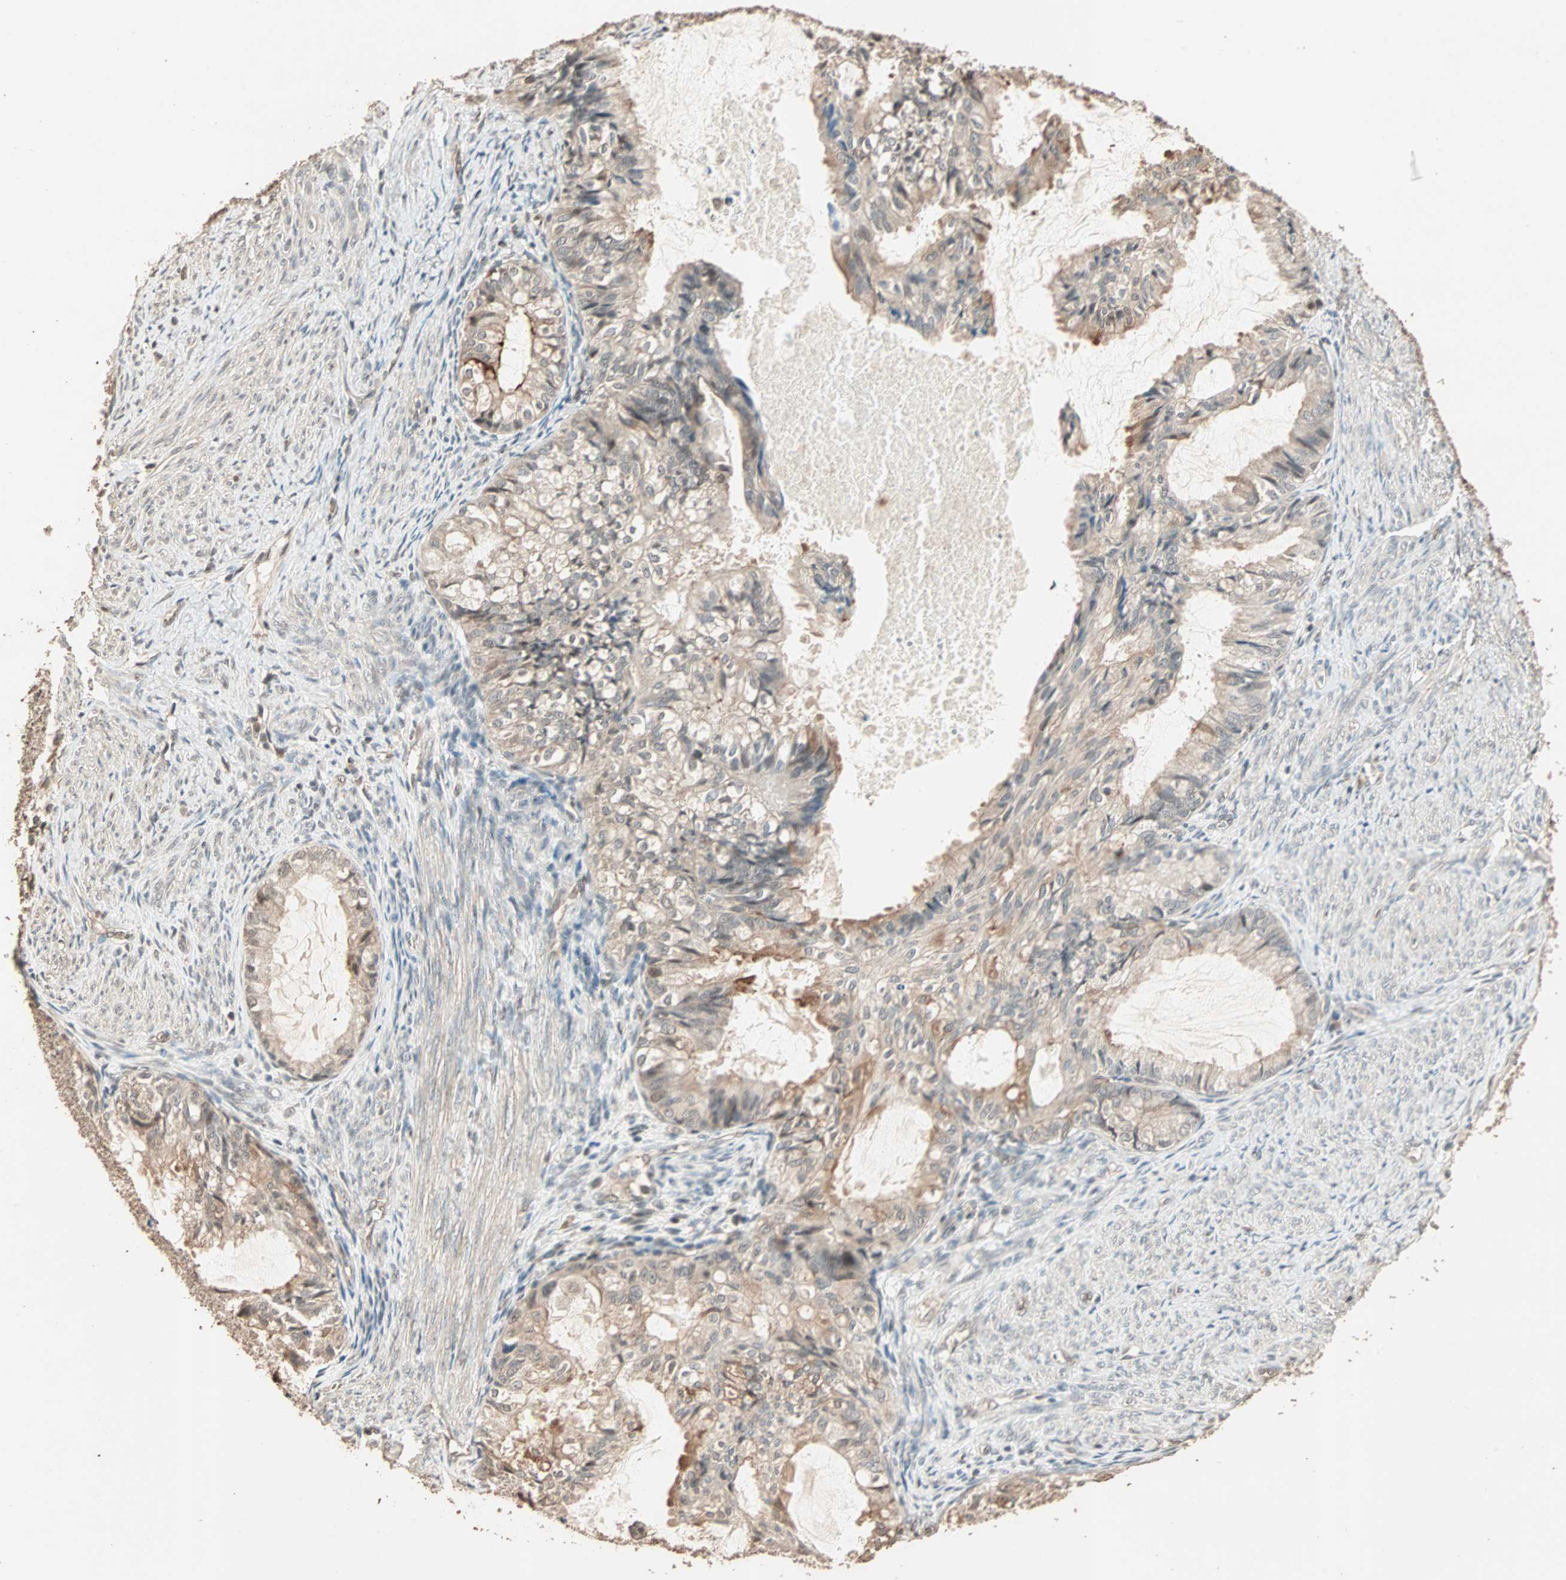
{"staining": {"intensity": "weak", "quantity": ">75%", "location": "cytoplasmic/membranous"}, "tissue": "cervical cancer", "cell_type": "Tumor cells", "image_type": "cancer", "snomed": [{"axis": "morphology", "description": "Normal tissue, NOS"}, {"axis": "morphology", "description": "Adenocarcinoma, NOS"}, {"axis": "topography", "description": "Cervix"}, {"axis": "topography", "description": "Endometrium"}], "caption": "Protein staining exhibits weak cytoplasmic/membranous staining in about >75% of tumor cells in cervical cancer (adenocarcinoma).", "gene": "ZBTB33", "patient": {"sex": "female", "age": 86}}